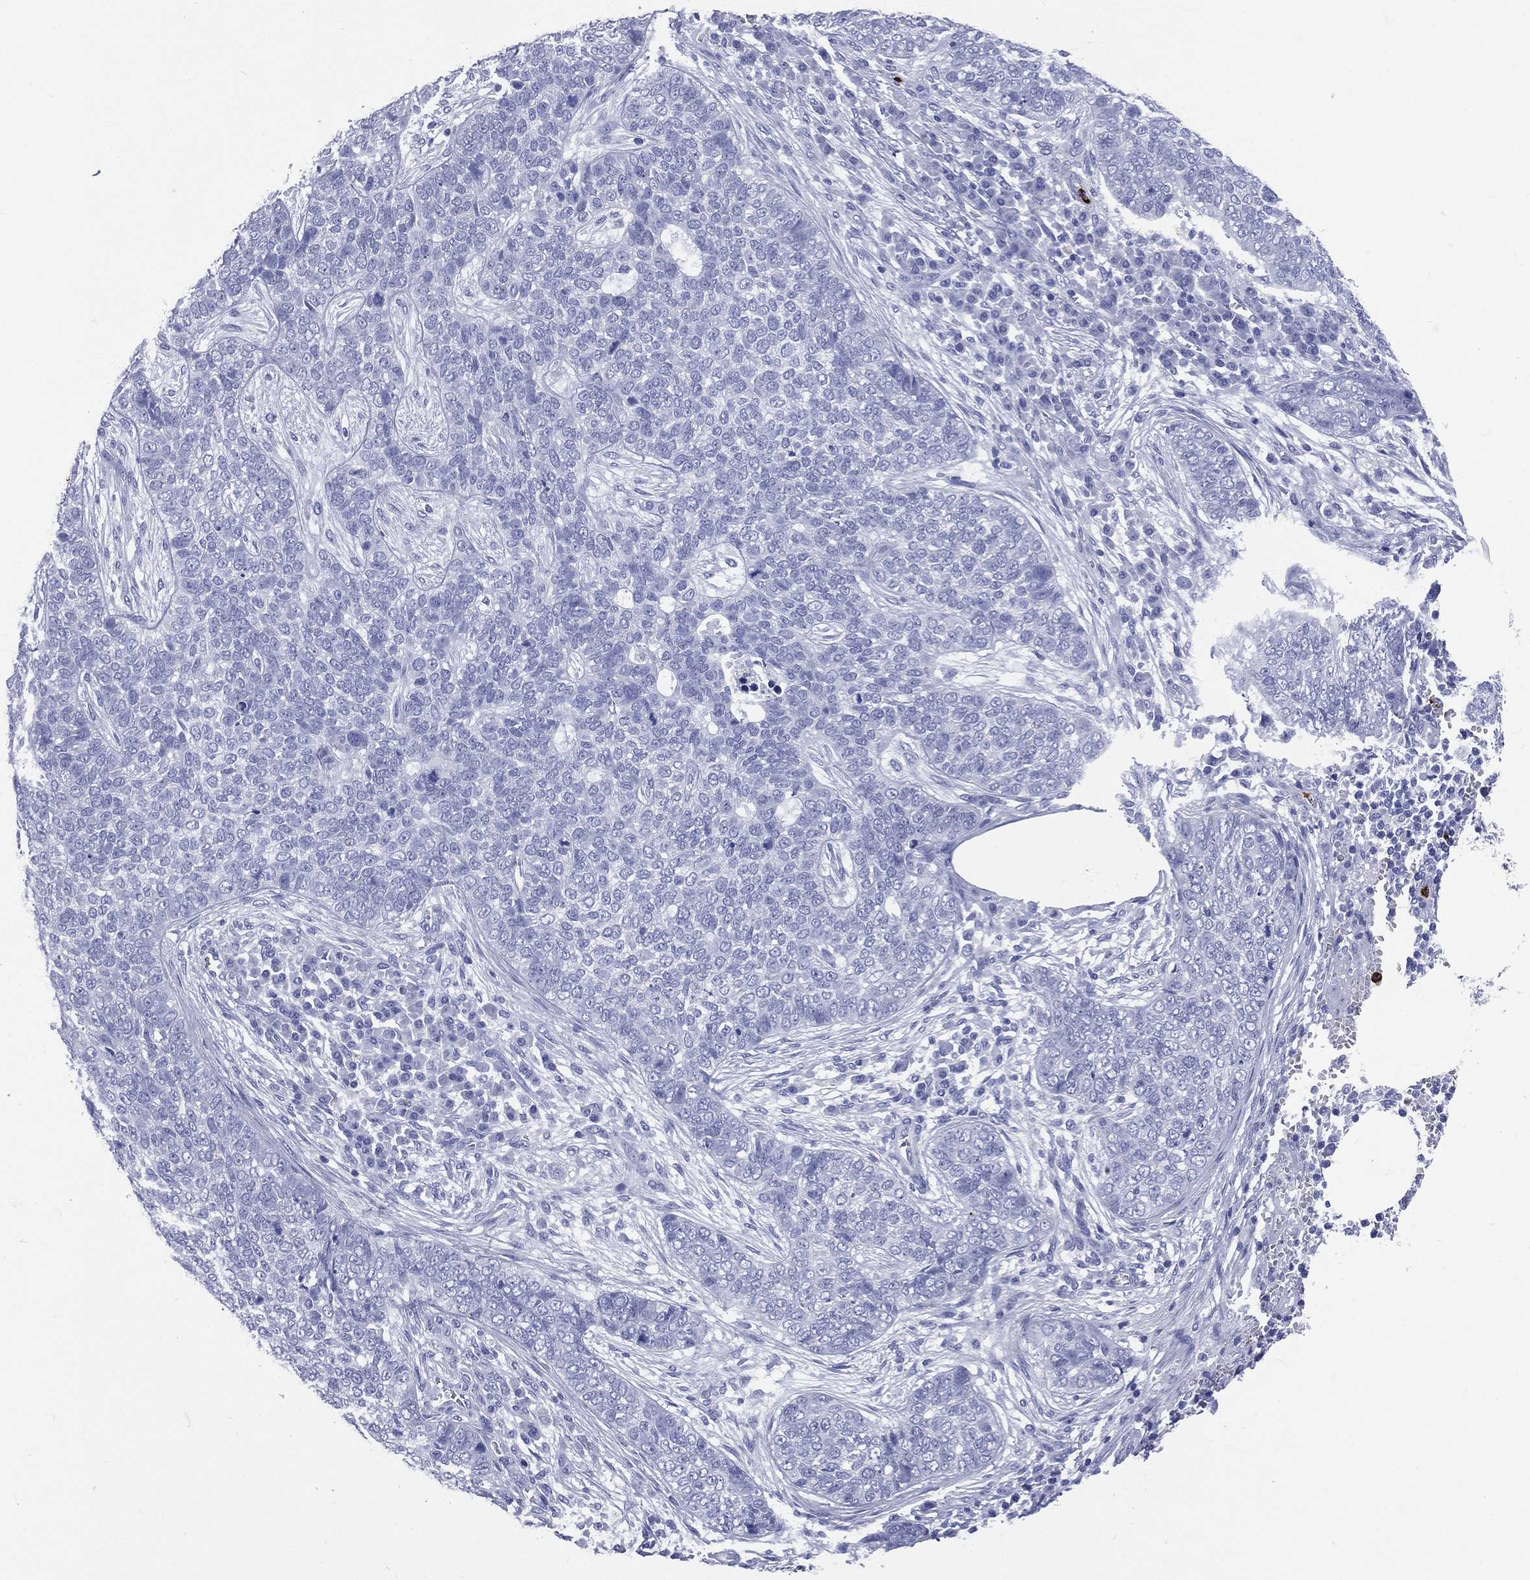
{"staining": {"intensity": "negative", "quantity": "none", "location": "none"}, "tissue": "skin cancer", "cell_type": "Tumor cells", "image_type": "cancer", "snomed": [{"axis": "morphology", "description": "Basal cell carcinoma"}, {"axis": "topography", "description": "Skin"}], "caption": "Protein analysis of skin cancer shows no significant positivity in tumor cells.", "gene": "PGLYRP1", "patient": {"sex": "female", "age": 69}}